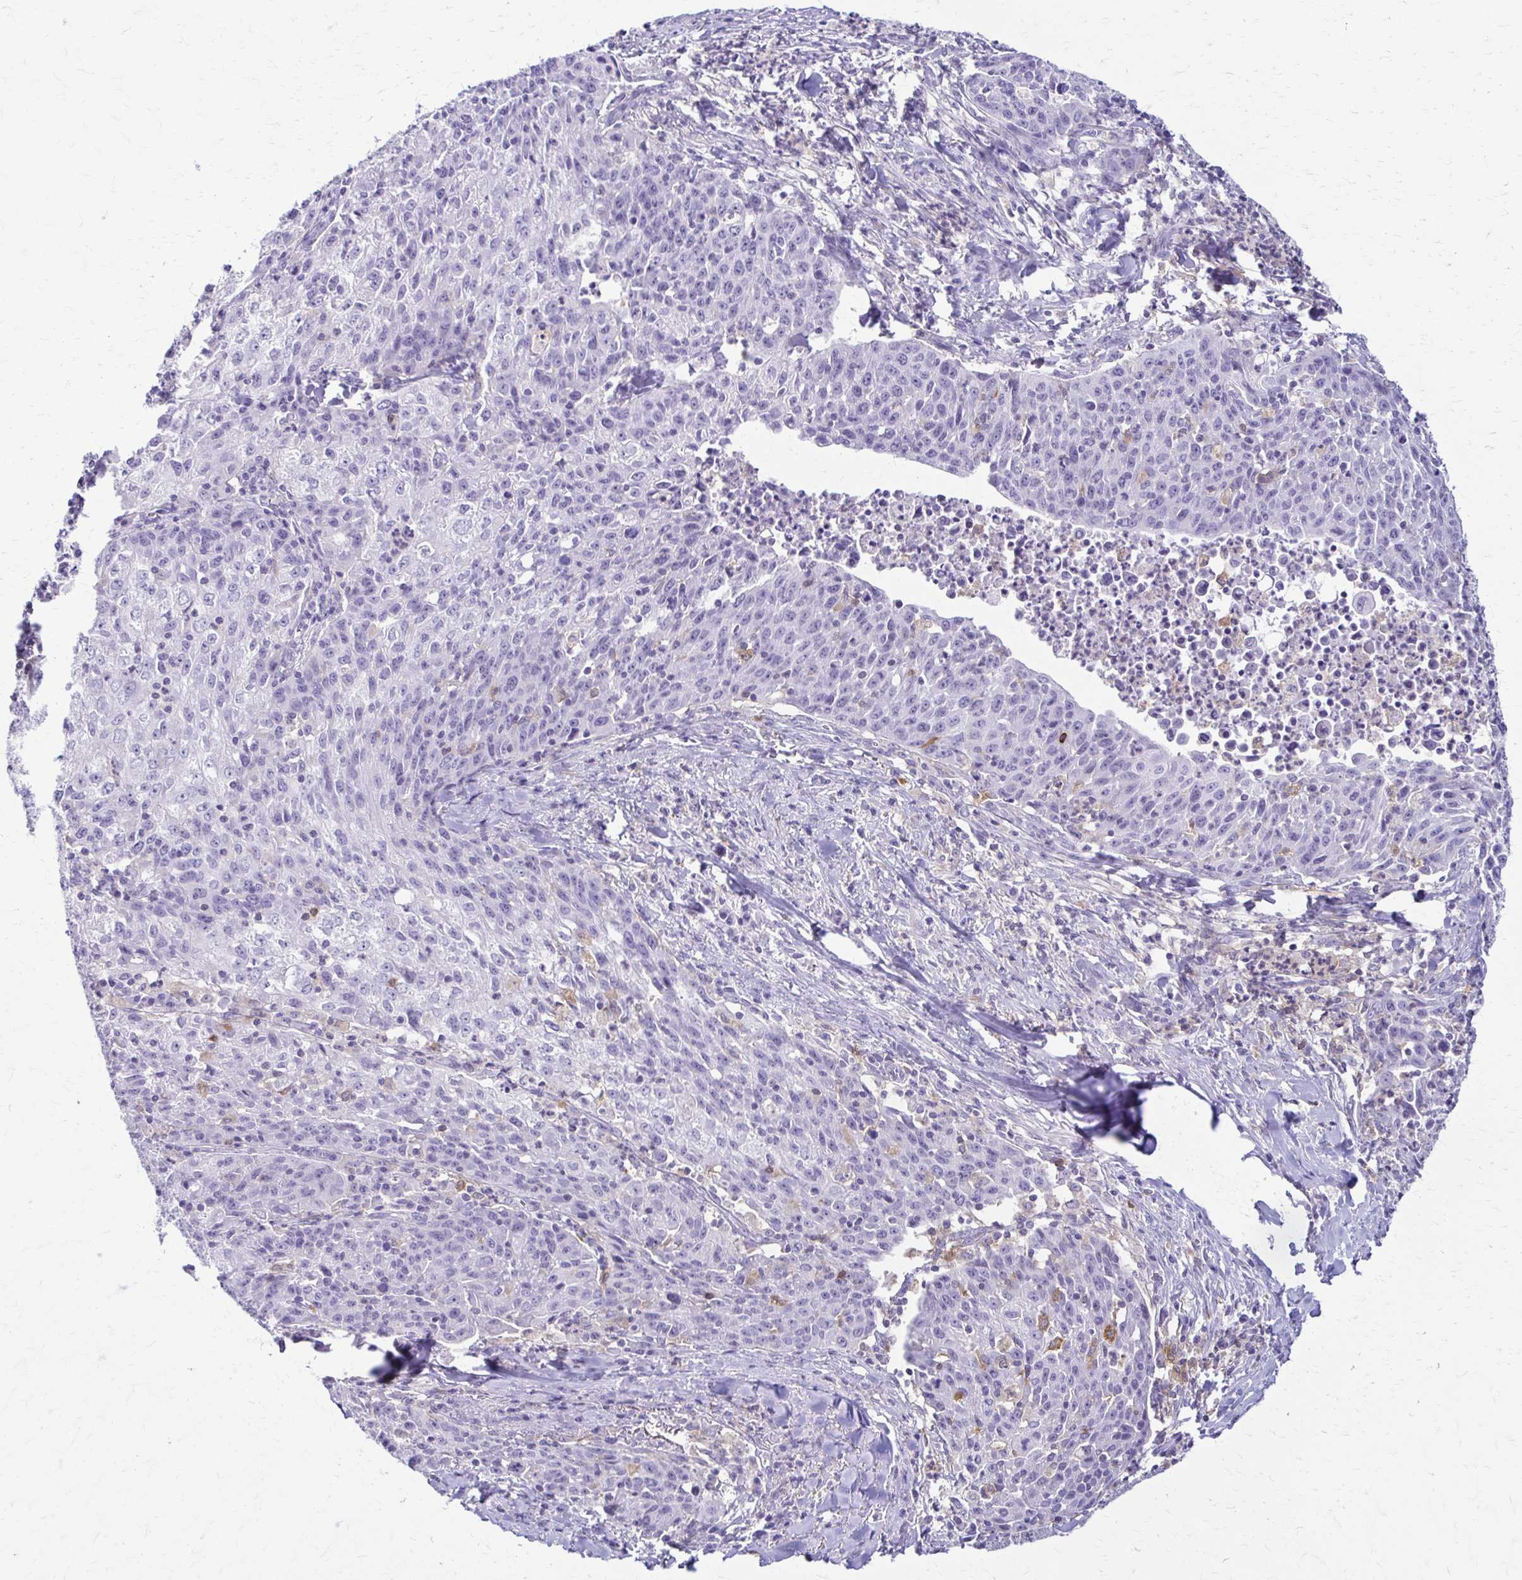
{"staining": {"intensity": "negative", "quantity": "none", "location": "none"}, "tissue": "lung cancer", "cell_type": "Tumor cells", "image_type": "cancer", "snomed": [{"axis": "morphology", "description": "Squamous cell carcinoma, NOS"}, {"axis": "morphology", "description": "Squamous cell carcinoma, metastatic, NOS"}, {"axis": "topography", "description": "Bronchus"}, {"axis": "topography", "description": "Lung"}], "caption": "Tumor cells show no significant expression in lung cancer (metastatic squamous cell carcinoma).", "gene": "PIK3AP1", "patient": {"sex": "male", "age": 62}}